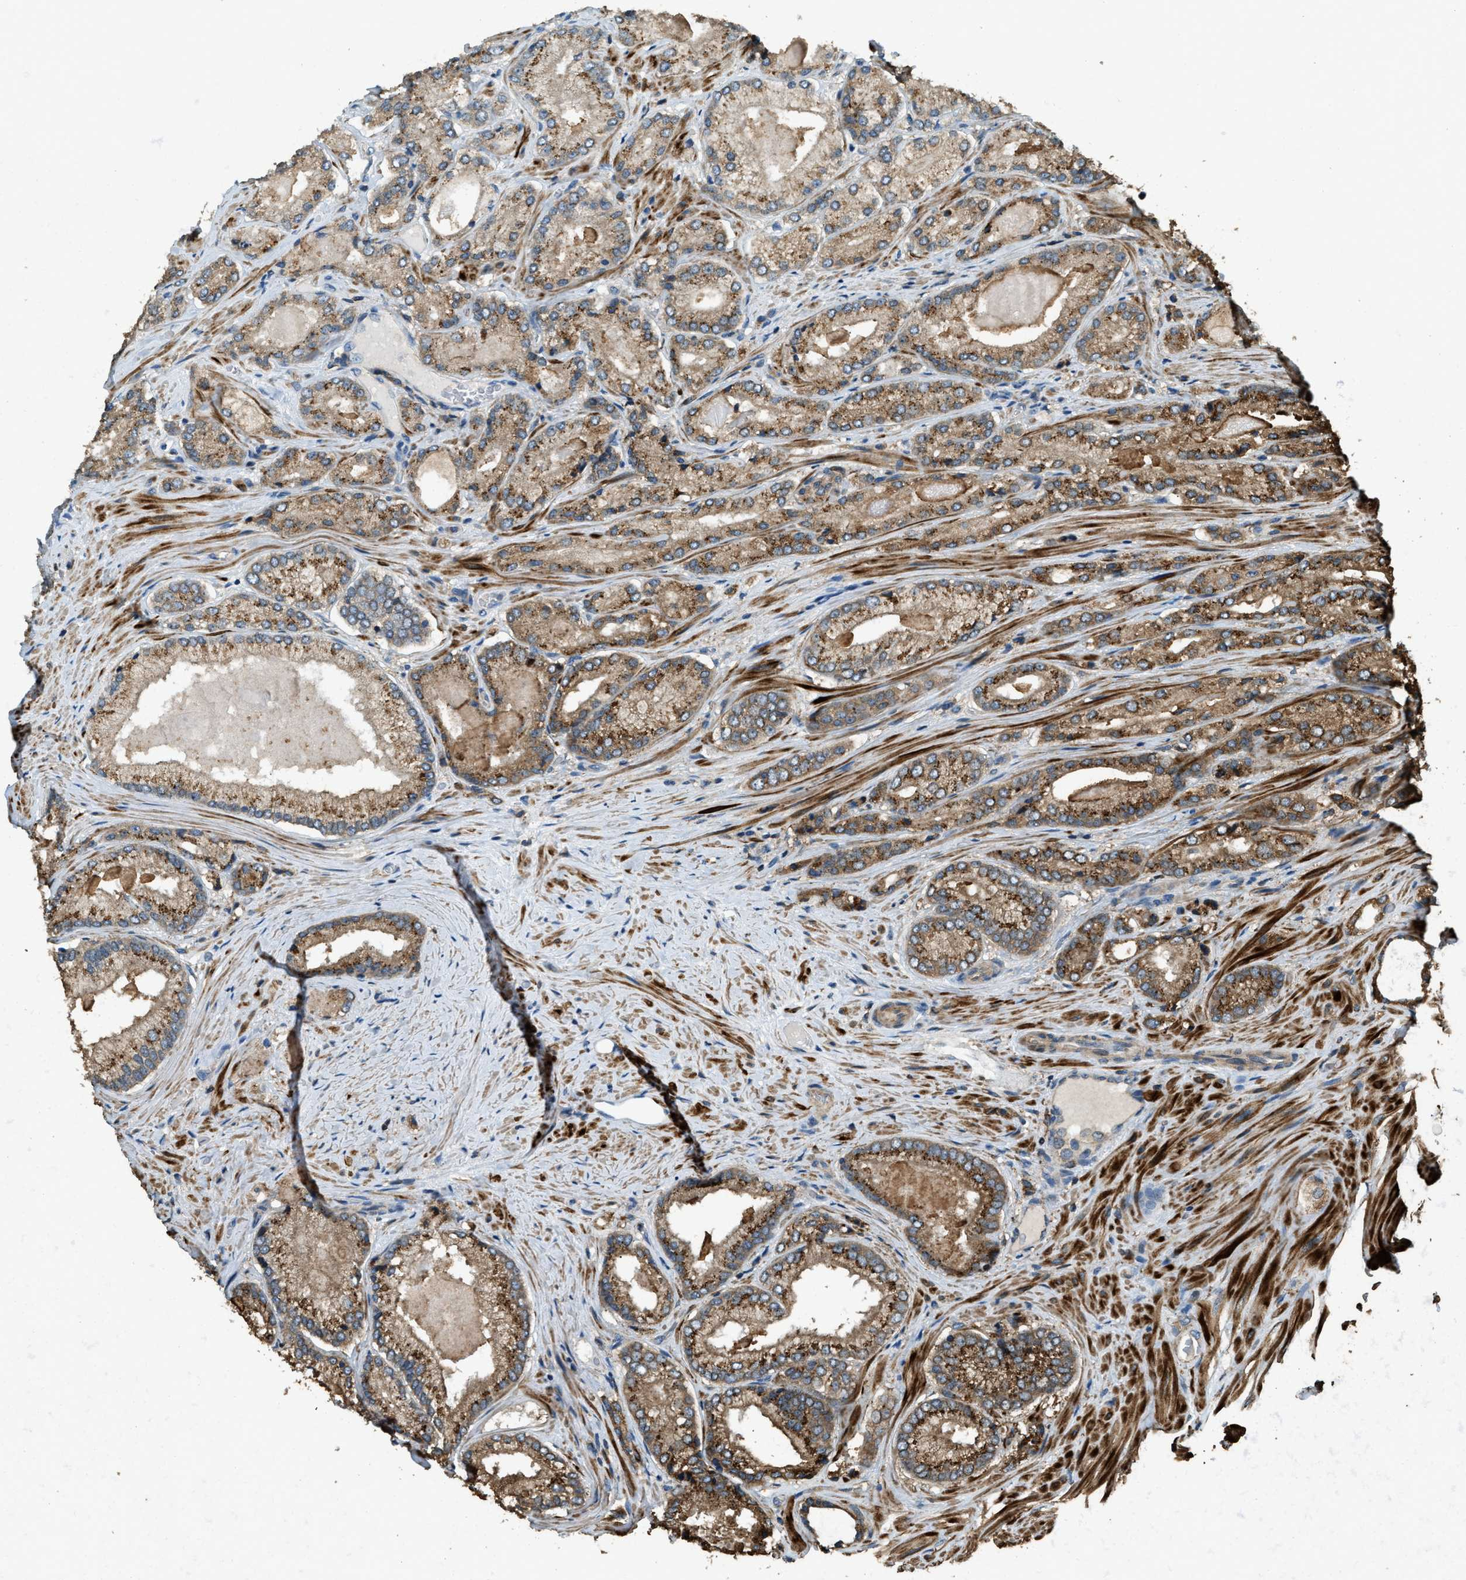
{"staining": {"intensity": "strong", "quantity": ">75%", "location": "cytoplasmic/membranous"}, "tissue": "prostate cancer", "cell_type": "Tumor cells", "image_type": "cancer", "snomed": [{"axis": "morphology", "description": "Adenocarcinoma, Low grade"}, {"axis": "topography", "description": "Prostate"}], "caption": "Strong cytoplasmic/membranous protein expression is appreciated in approximately >75% of tumor cells in prostate cancer (adenocarcinoma (low-grade)). (brown staining indicates protein expression, while blue staining denotes nuclei).", "gene": "ERGIC1", "patient": {"sex": "male", "age": 65}}